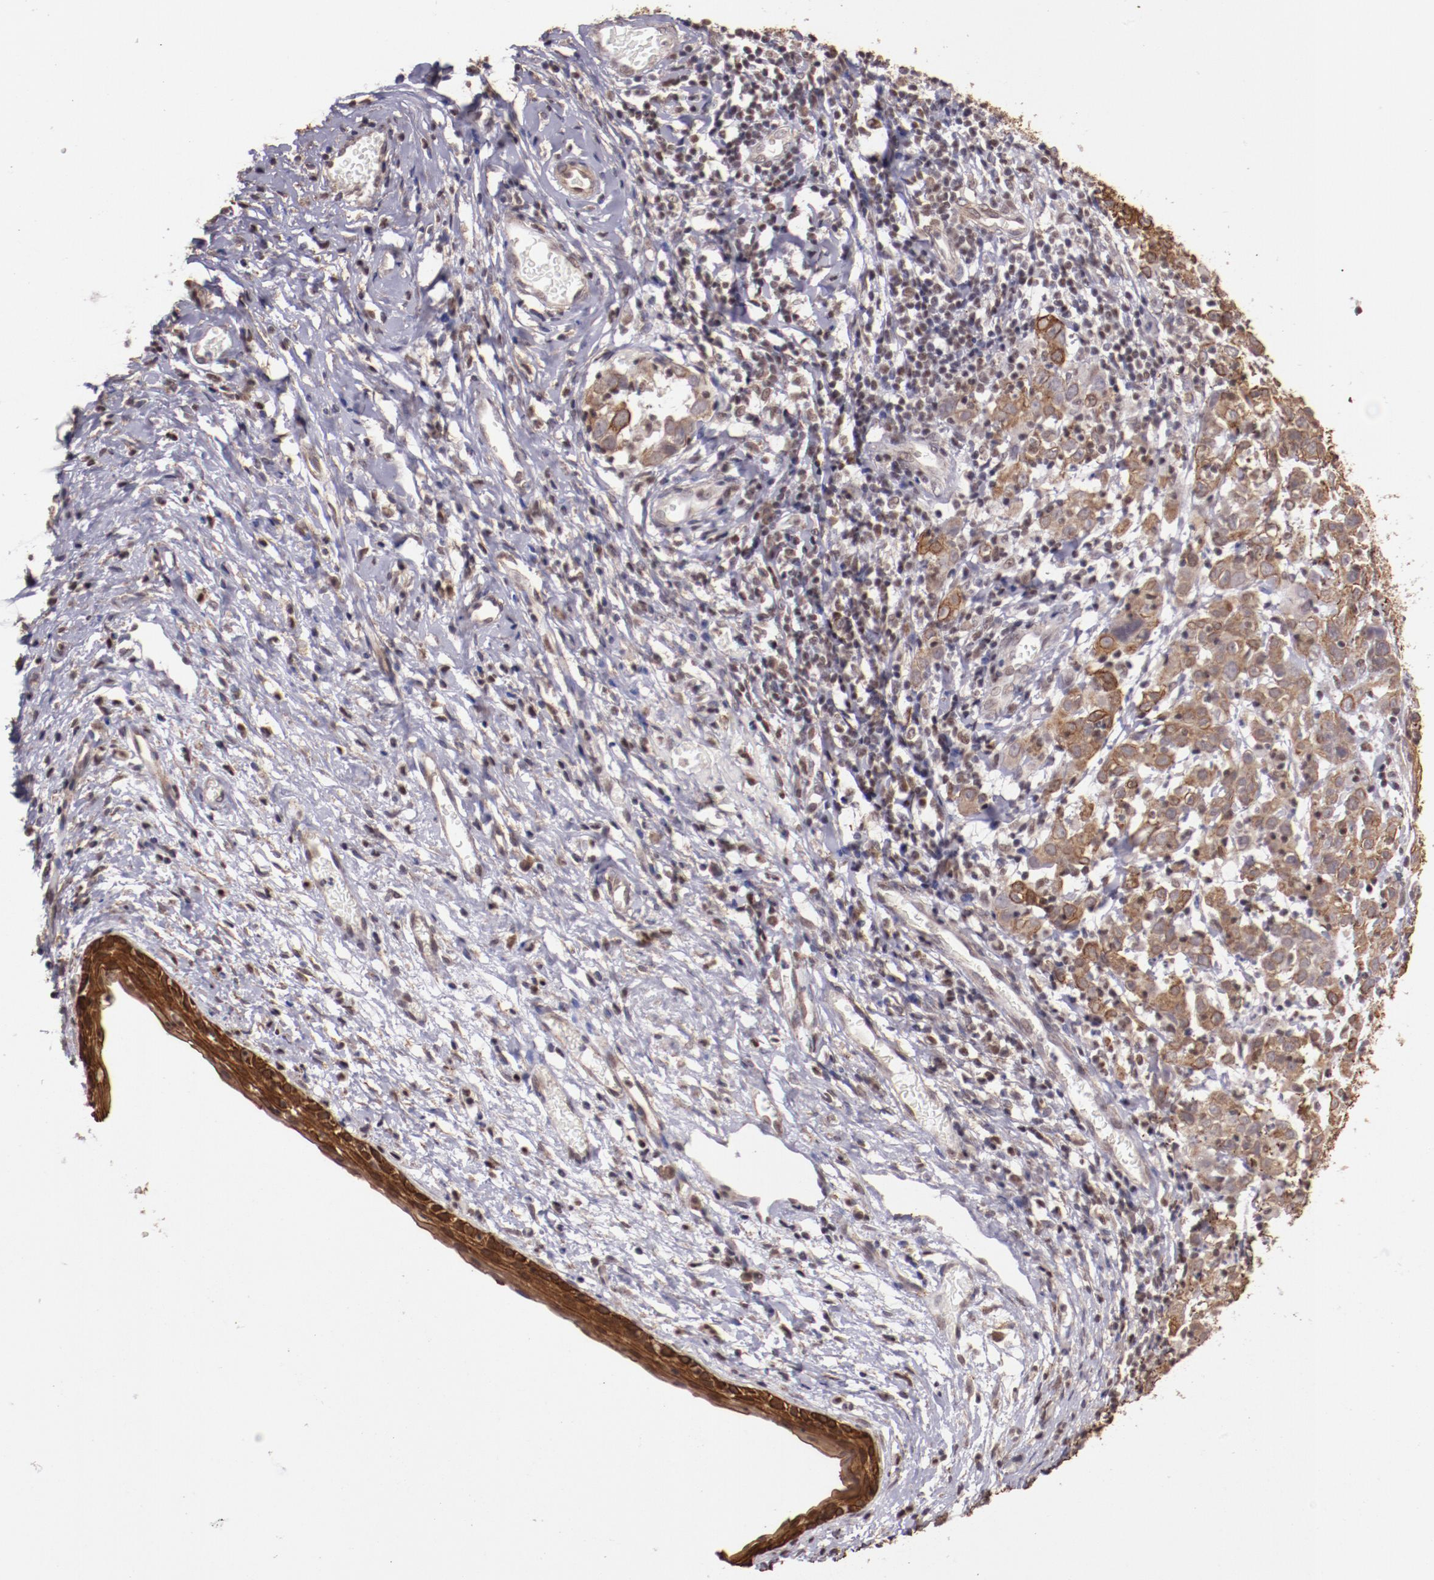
{"staining": {"intensity": "moderate", "quantity": ">75%", "location": "cytoplasmic/membranous"}, "tissue": "cervical cancer", "cell_type": "Tumor cells", "image_type": "cancer", "snomed": [{"axis": "morphology", "description": "Normal tissue, NOS"}, {"axis": "morphology", "description": "Squamous cell carcinoma, NOS"}, {"axis": "topography", "description": "Cervix"}], "caption": "Tumor cells demonstrate medium levels of moderate cytoplasmic/membranous positivity in approximately >75% of cells in human squamous cell carcinoma (cervical).", "gene": "ELF1", "patient": {"sex": "female", "age": 67}}